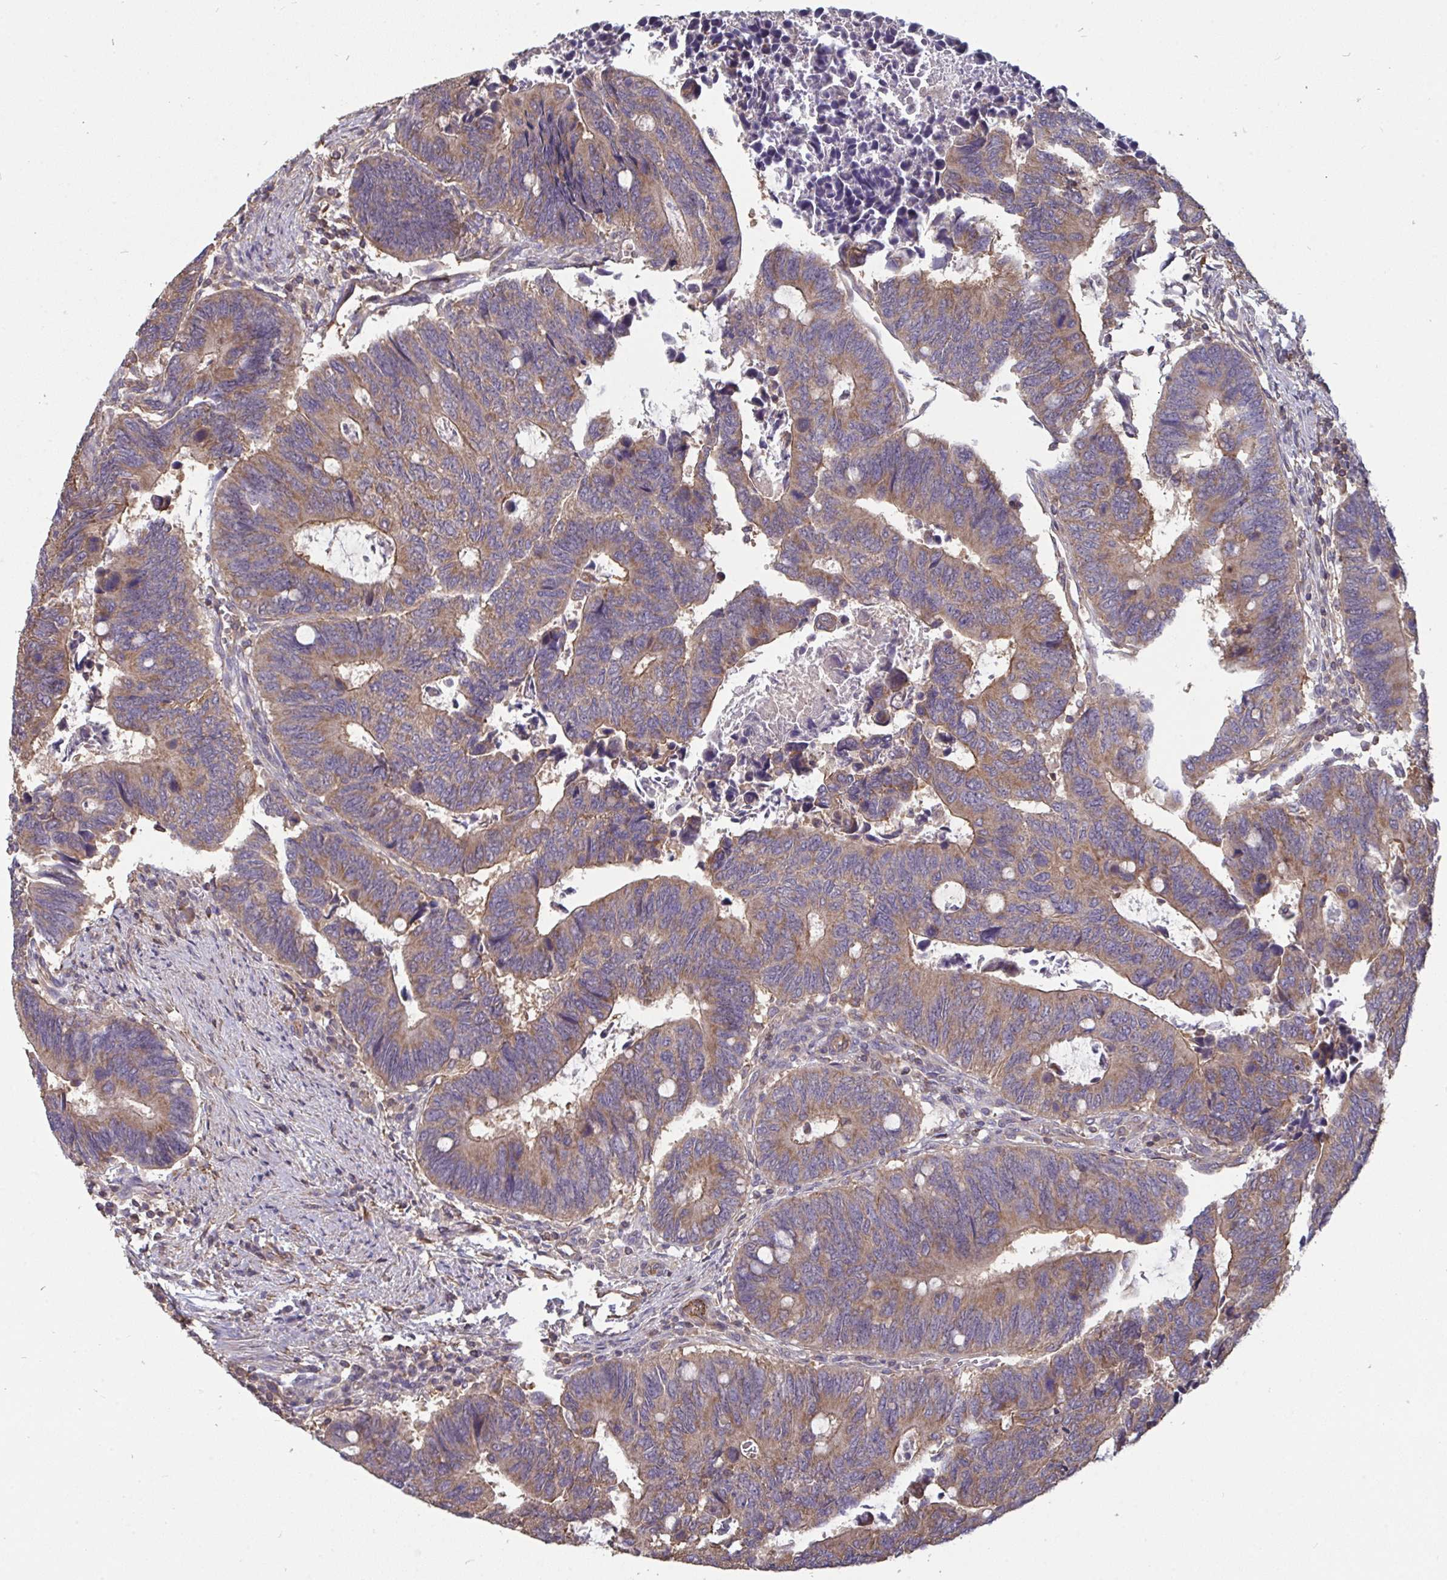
{"staining": {"intensity": "weak", "quantity": ">75%", "location": "cytoplasmic/membranous"}, "tissue": "colorectal cancer", "cell_type": "Tumor cells", "image_type": "cancer", "snomed": [{"axis": "morphology", "description": "Adenocarcinoma, NOS"}, {"axis": "topography", "description": "Colon"}], "caption": "Immunohistochemistry (DAB (3,3'-diaminobenzidine)) staining of human adenocarcinoma (colorectal) displays weak cytoplasmic/membranous protein positivity in approximately >75% of tumor cells.", "gene": "ISCU", "patient": {"sex": "male", "age": 87}}